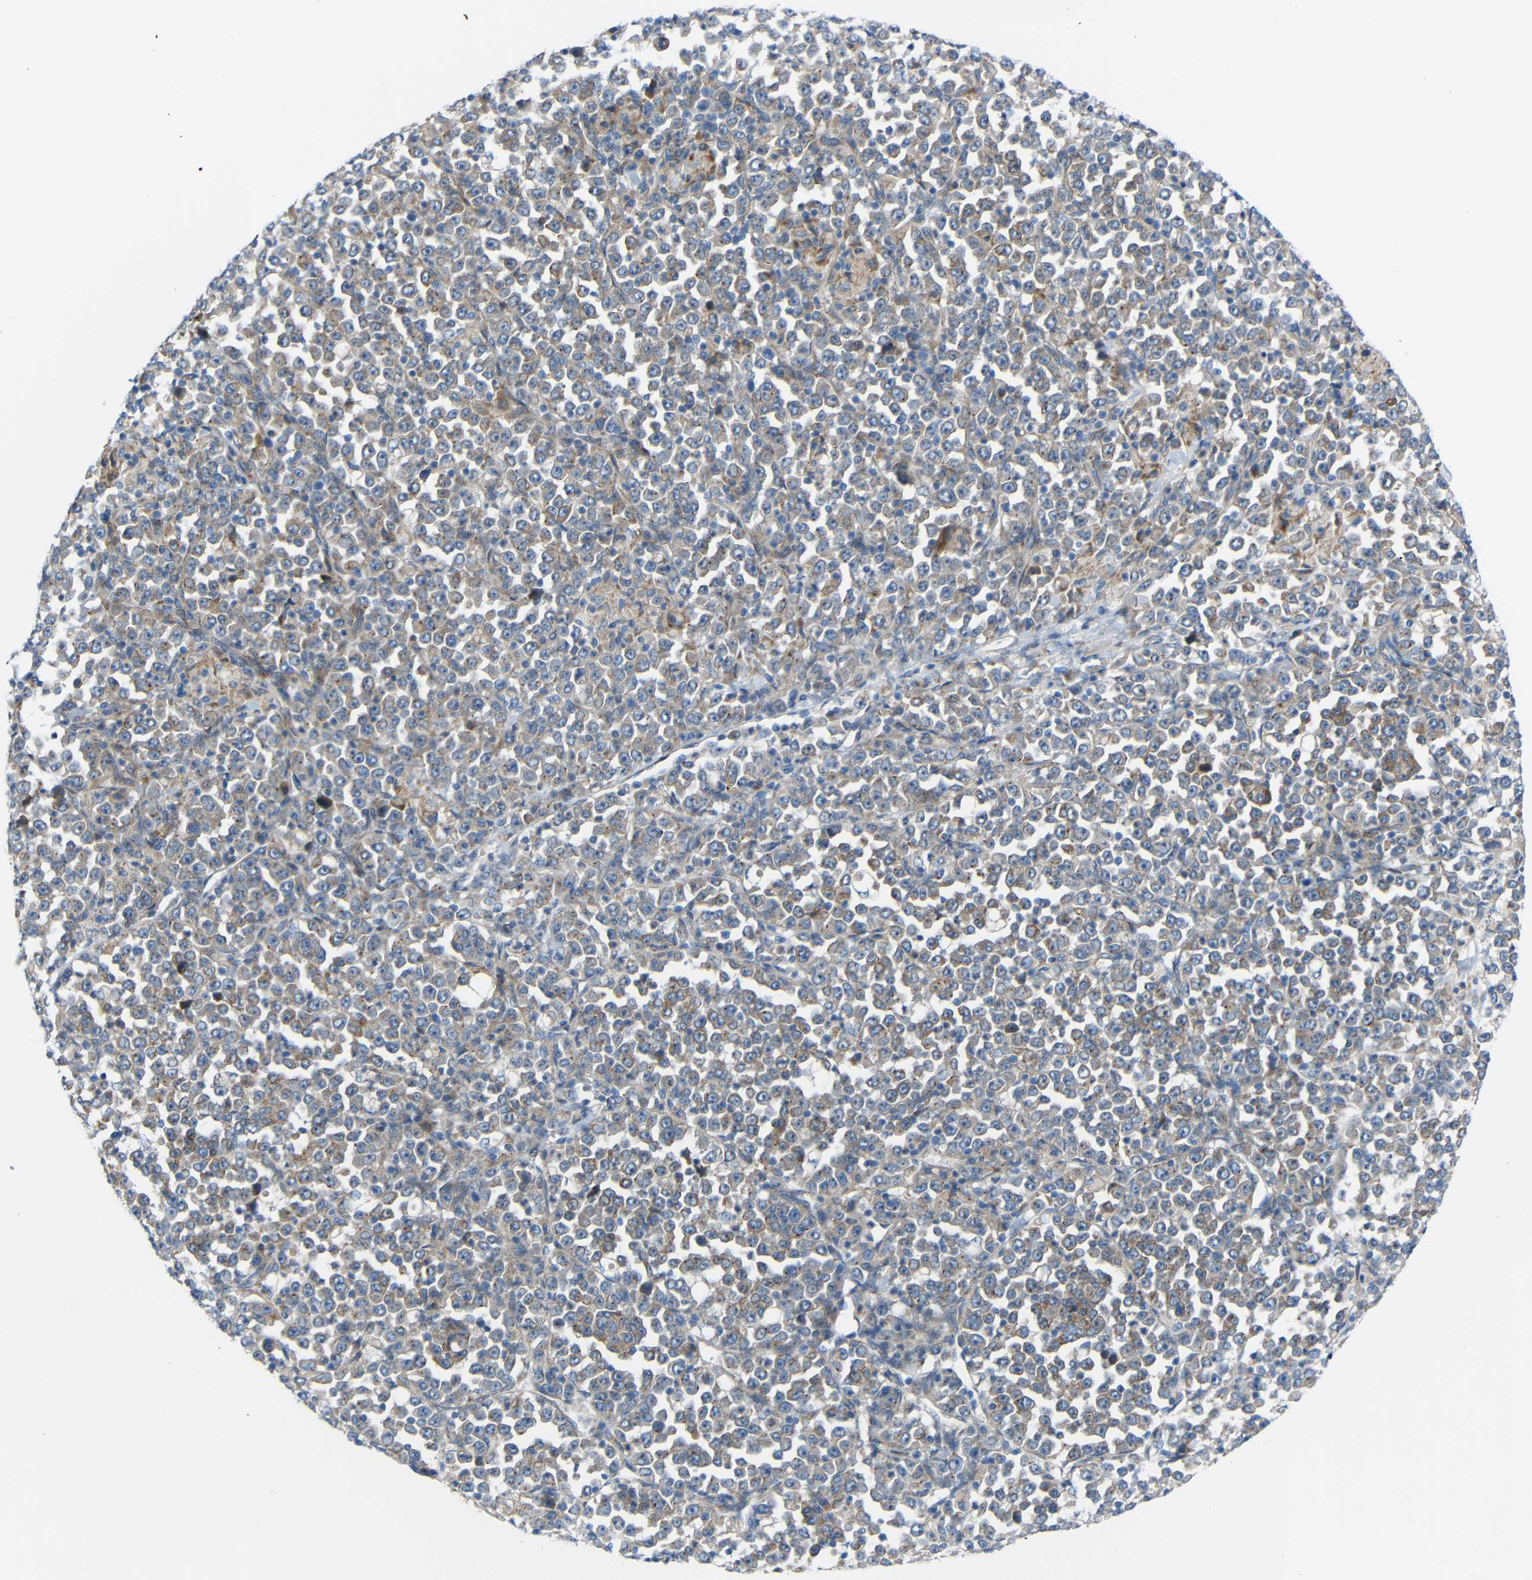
{"staining": {"intensity": "weak", "quantity": ">75%", "location": "cytoplasmic/membranous"}, "tissue": "stomach cancer", "cell_type": "Tumor cells", "image_type": "cancer", "snomed": [{"axis": "morphology", "description": "Normal tissue, NOS"}, {"axis": "morphology", "description": "Adenocarcinoma, NOS"}, {"axis": "topography", "description": "Stomach, upper"}, {"axis": "topography", "description": "Stomach"}], "caption": "Stomach cancer (adenocarcinoma) stained with a protein marker demonstrates weak staining in tumor cells.", "gene": "TMEM25", "patient": {"sex": "male", "age": 59}}